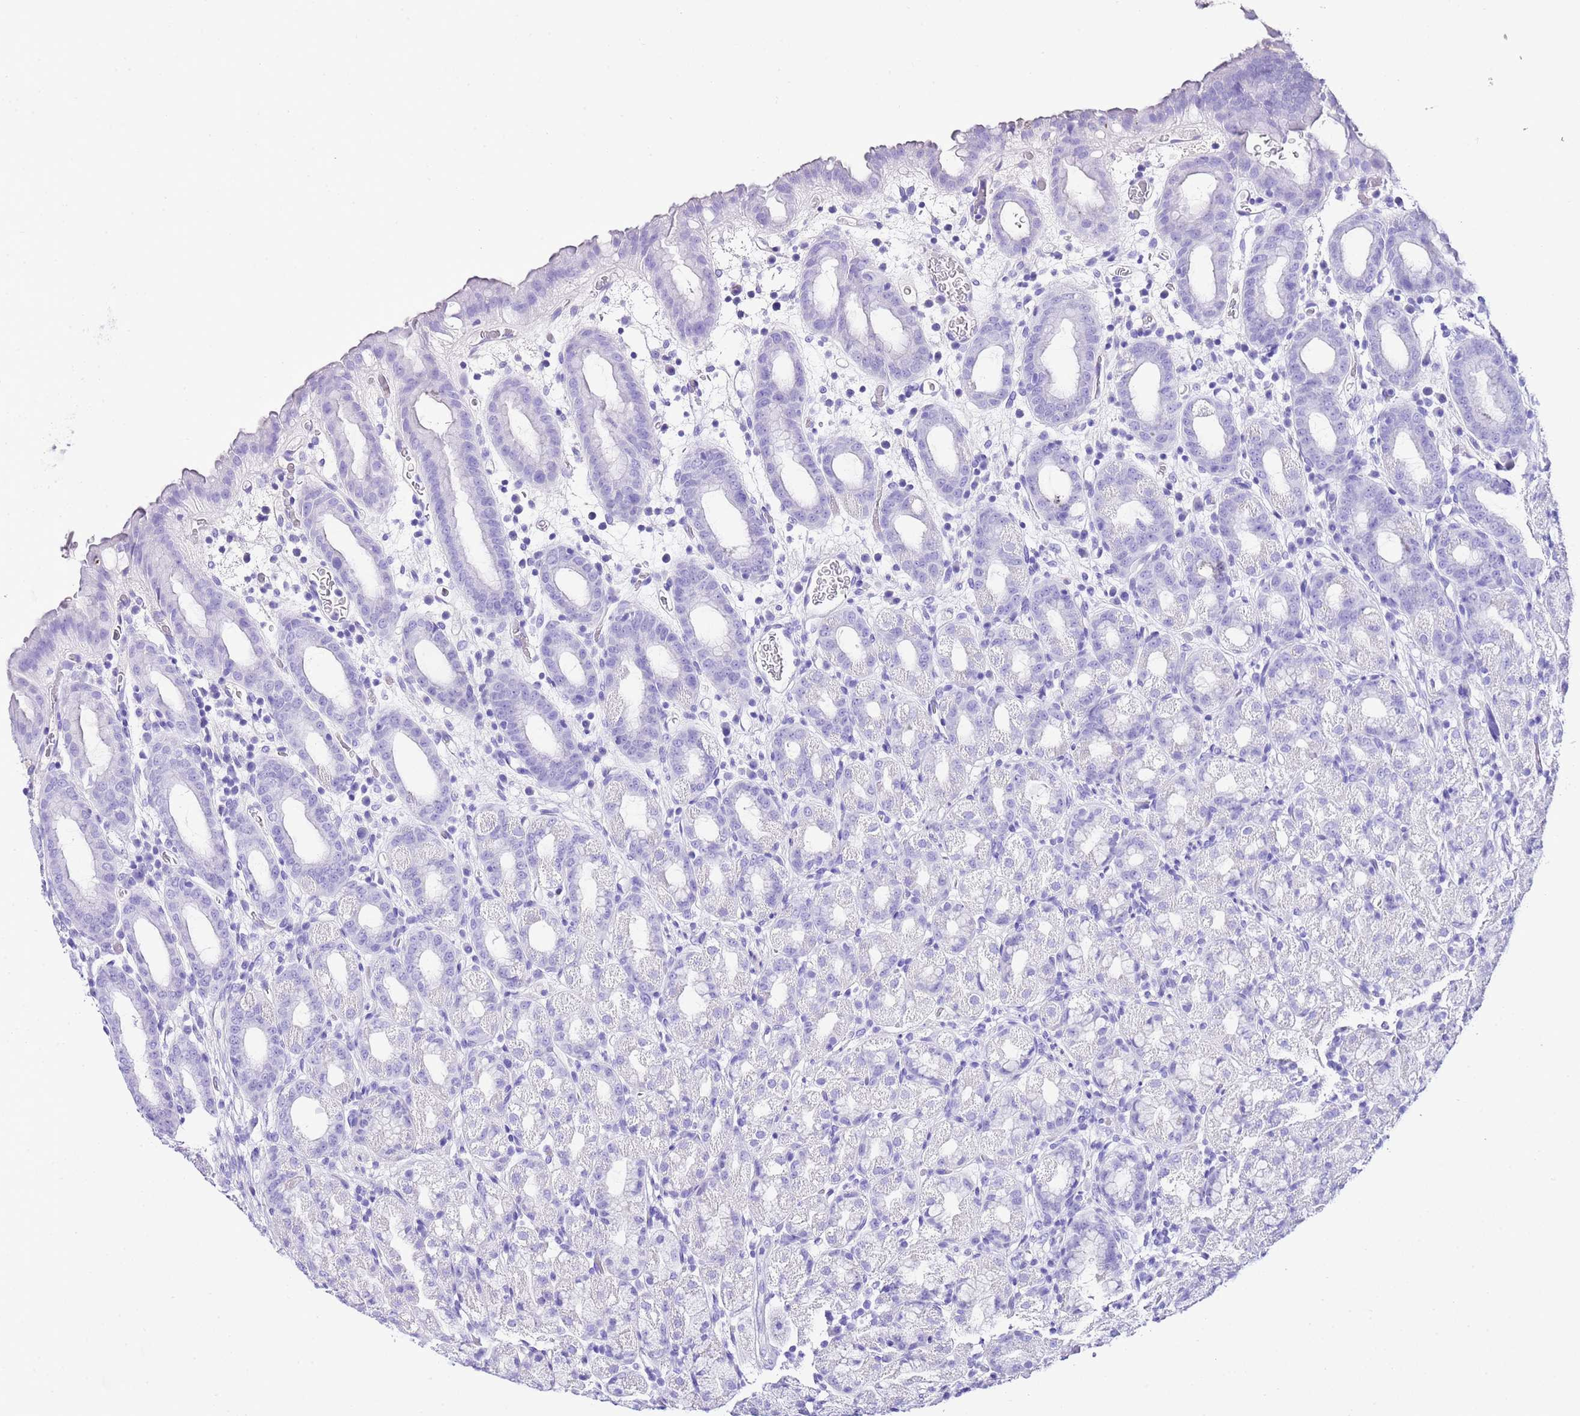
{"staining": {"intensity": "negative", "quantity": "none", "location": "none"}, "tissue": "stomach", "cell_type": "Glandular cells", "image_type": "normal", "snomed": [{"axis": "morphology", "description": "Normal tissue, NOS"}, {"axis": "topography", "description": "Stomach, upper"}, {"axis": "topography", "description": "Stomach, lower"}, {"axis": "topography", "description": "Small intestine"}], "caption": "An immunohistochemistry histopathology image of benign stomach is shown. There is no staining in glandular cells of stomach. Brightfield microscopy of immunohistochemistry (IHC) stained with DAB (brown) and hematoxylin (blue), captured at high magnification.", "gene": "KCNC1", "patient": {"sex": "male", "age": 68}}